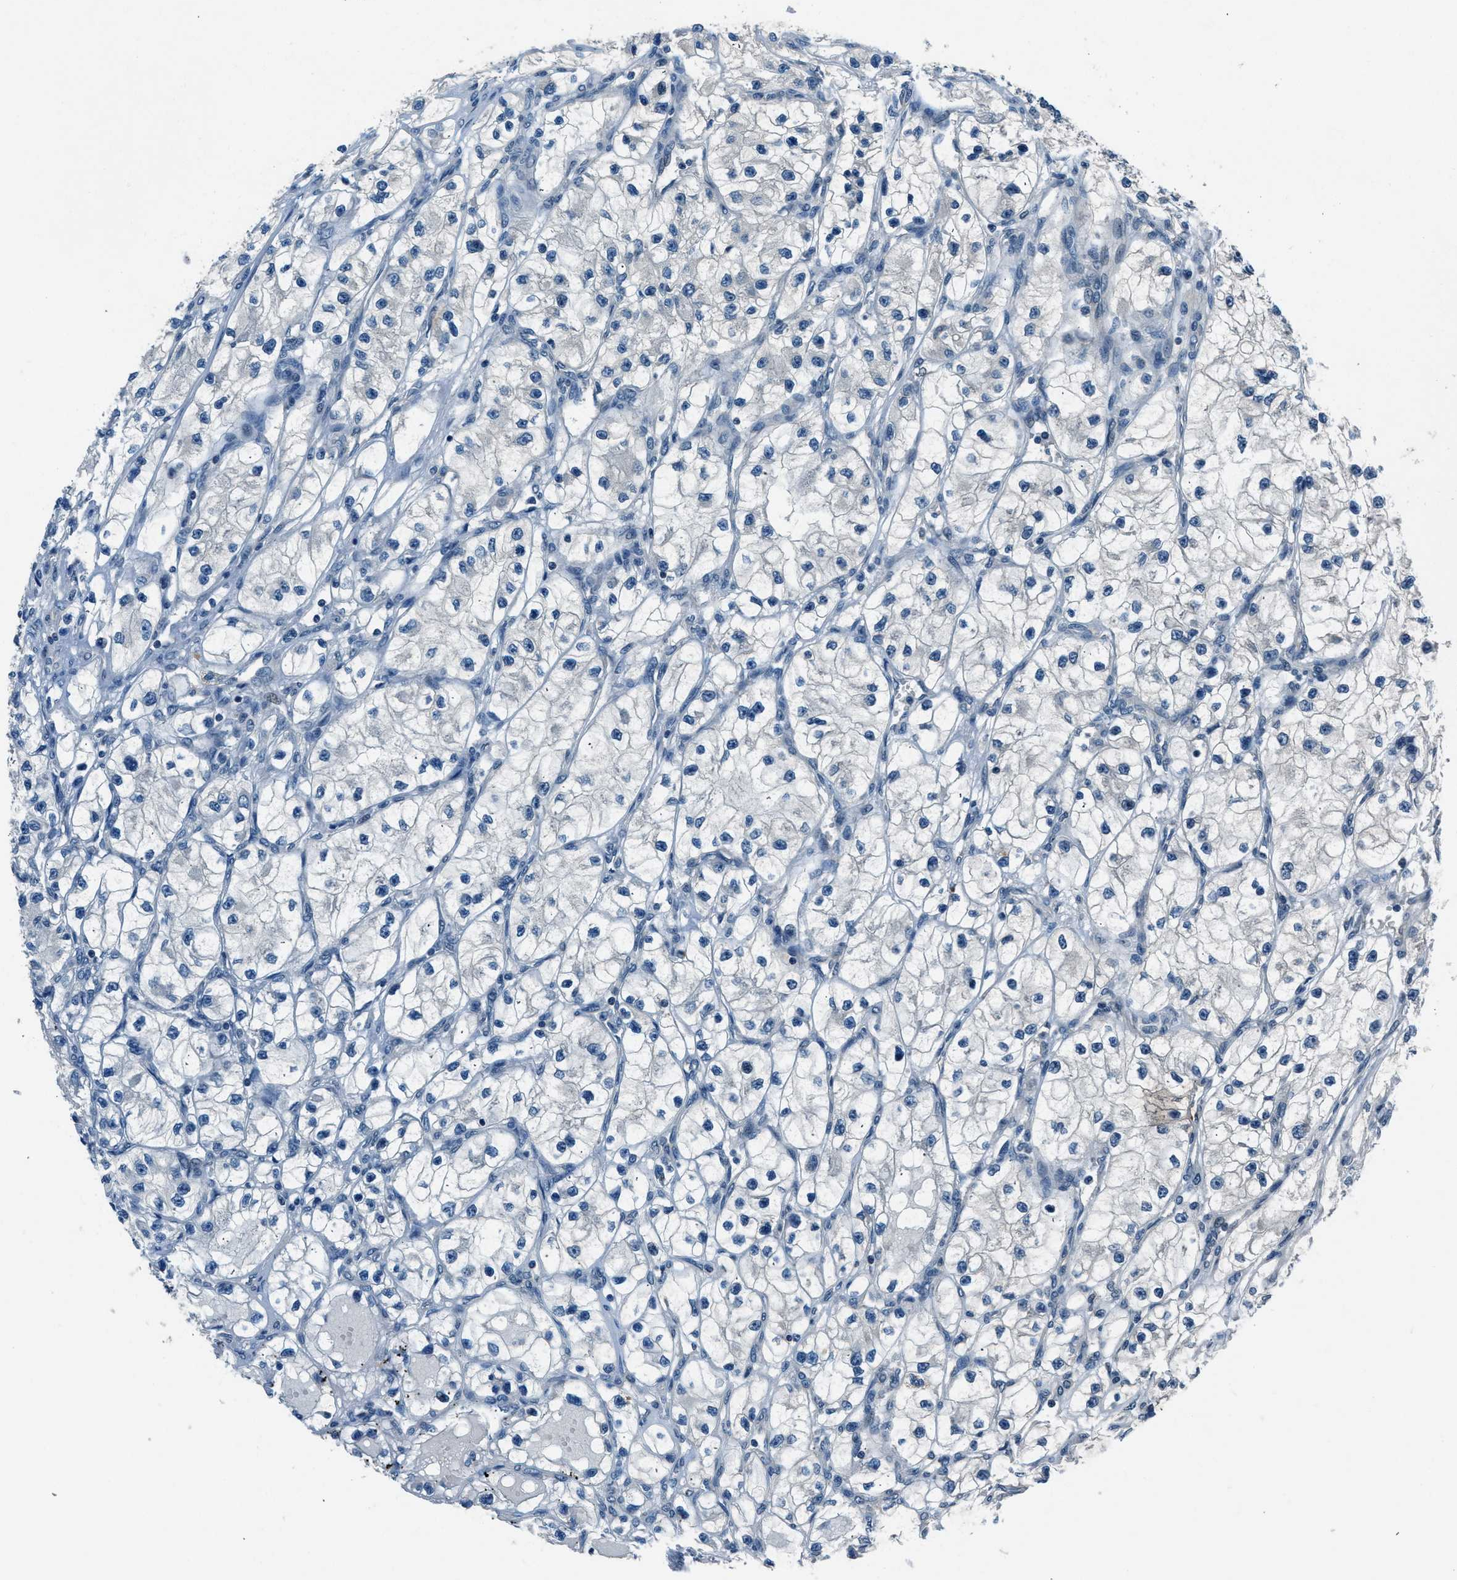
{"staining": {"intensity": "negative", "quantity": "none", "location": "none"}, "tissue": "renal cancer", "cell_type": "Tumor cells", "image_type": "cancer", "snomed": [{"axis": "morphology", "description": "Adenocarcinoma, NOS"}, {"axis": "topography", "description": "Kidney"}], "caption": "Protein analysis of renal adenocarcinoma displays no significant expression in tumor cells.", "gene": "NME8", "patient": {"sex": "female", "age": 57}}